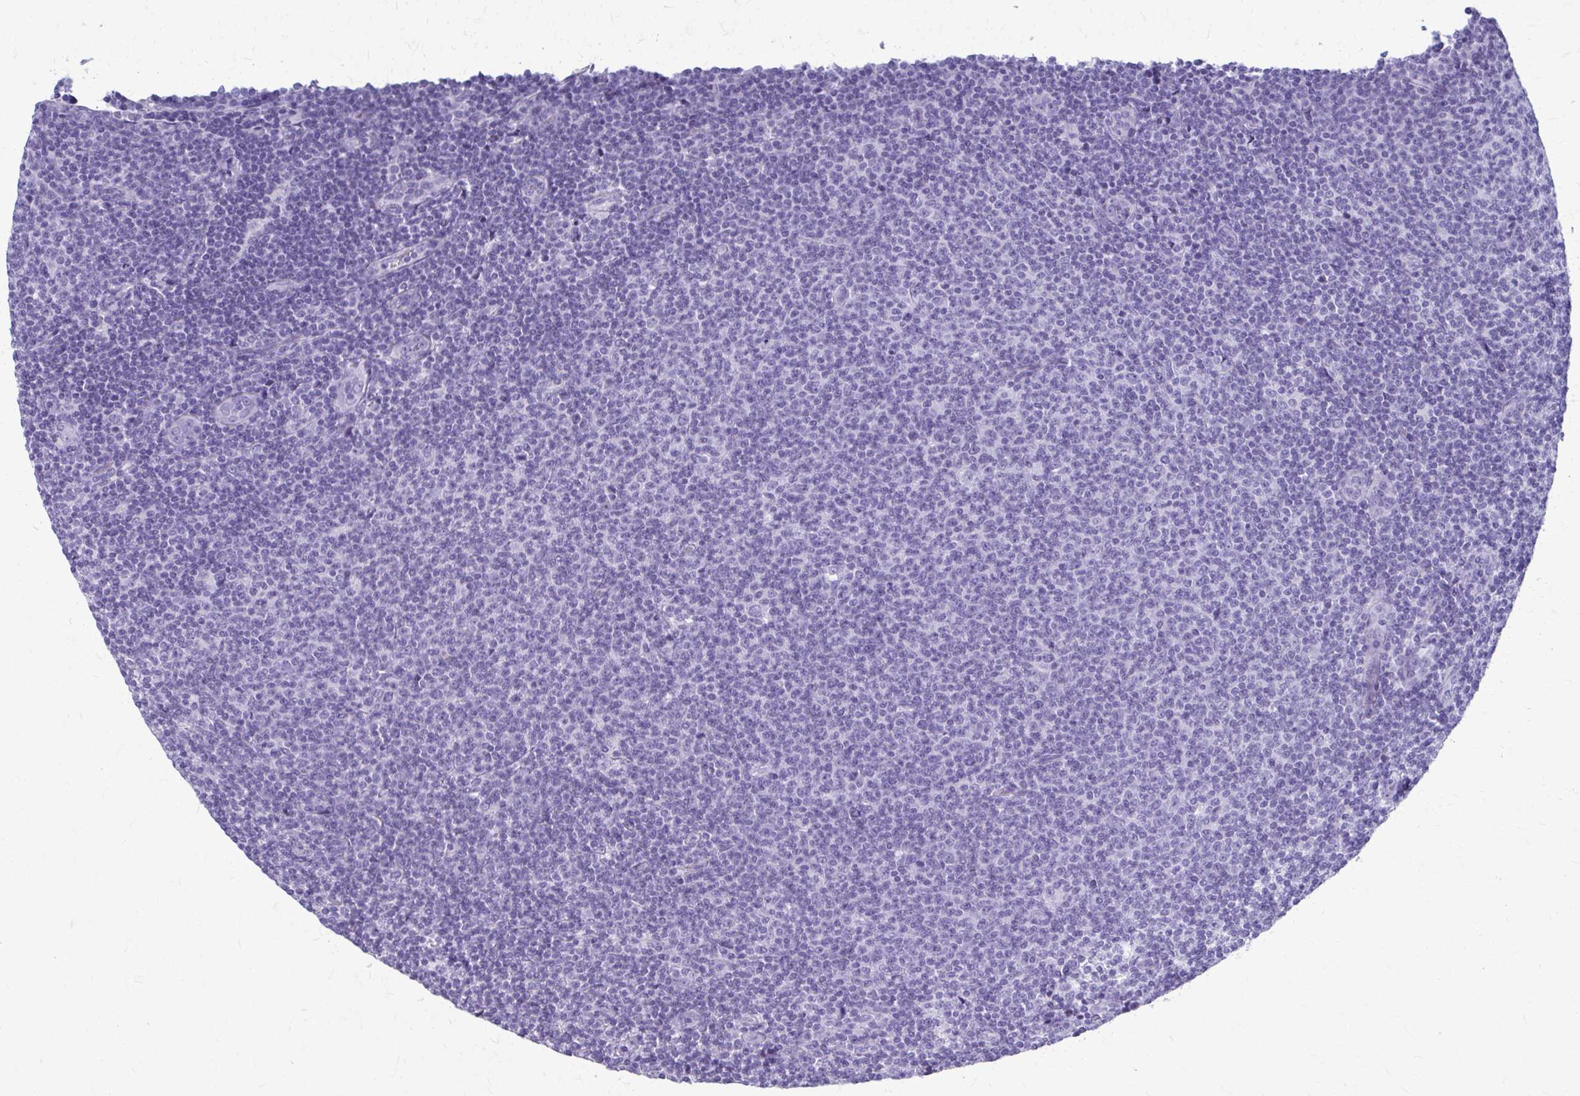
{"staining": {"intensity": "negative", "quantity": "none", "location": "none"}, "tissue": "lymphoma", "cell_type": "Tumor cells", "image_type": "cancer", "snomed": [{"axis": "morphology", "description": "Malignant lymphoma, non-Hodgkin's type, Low grade"}, {"axis": "topography", "description": "Lymph node"}], "caption": "Protein analysis of low-grade malignant lymphoma, non-Hodgkin's type shows no significant expression in tumor cells.", "gene": "CELF5", "patient": {"sex": "male", "age": 66}}